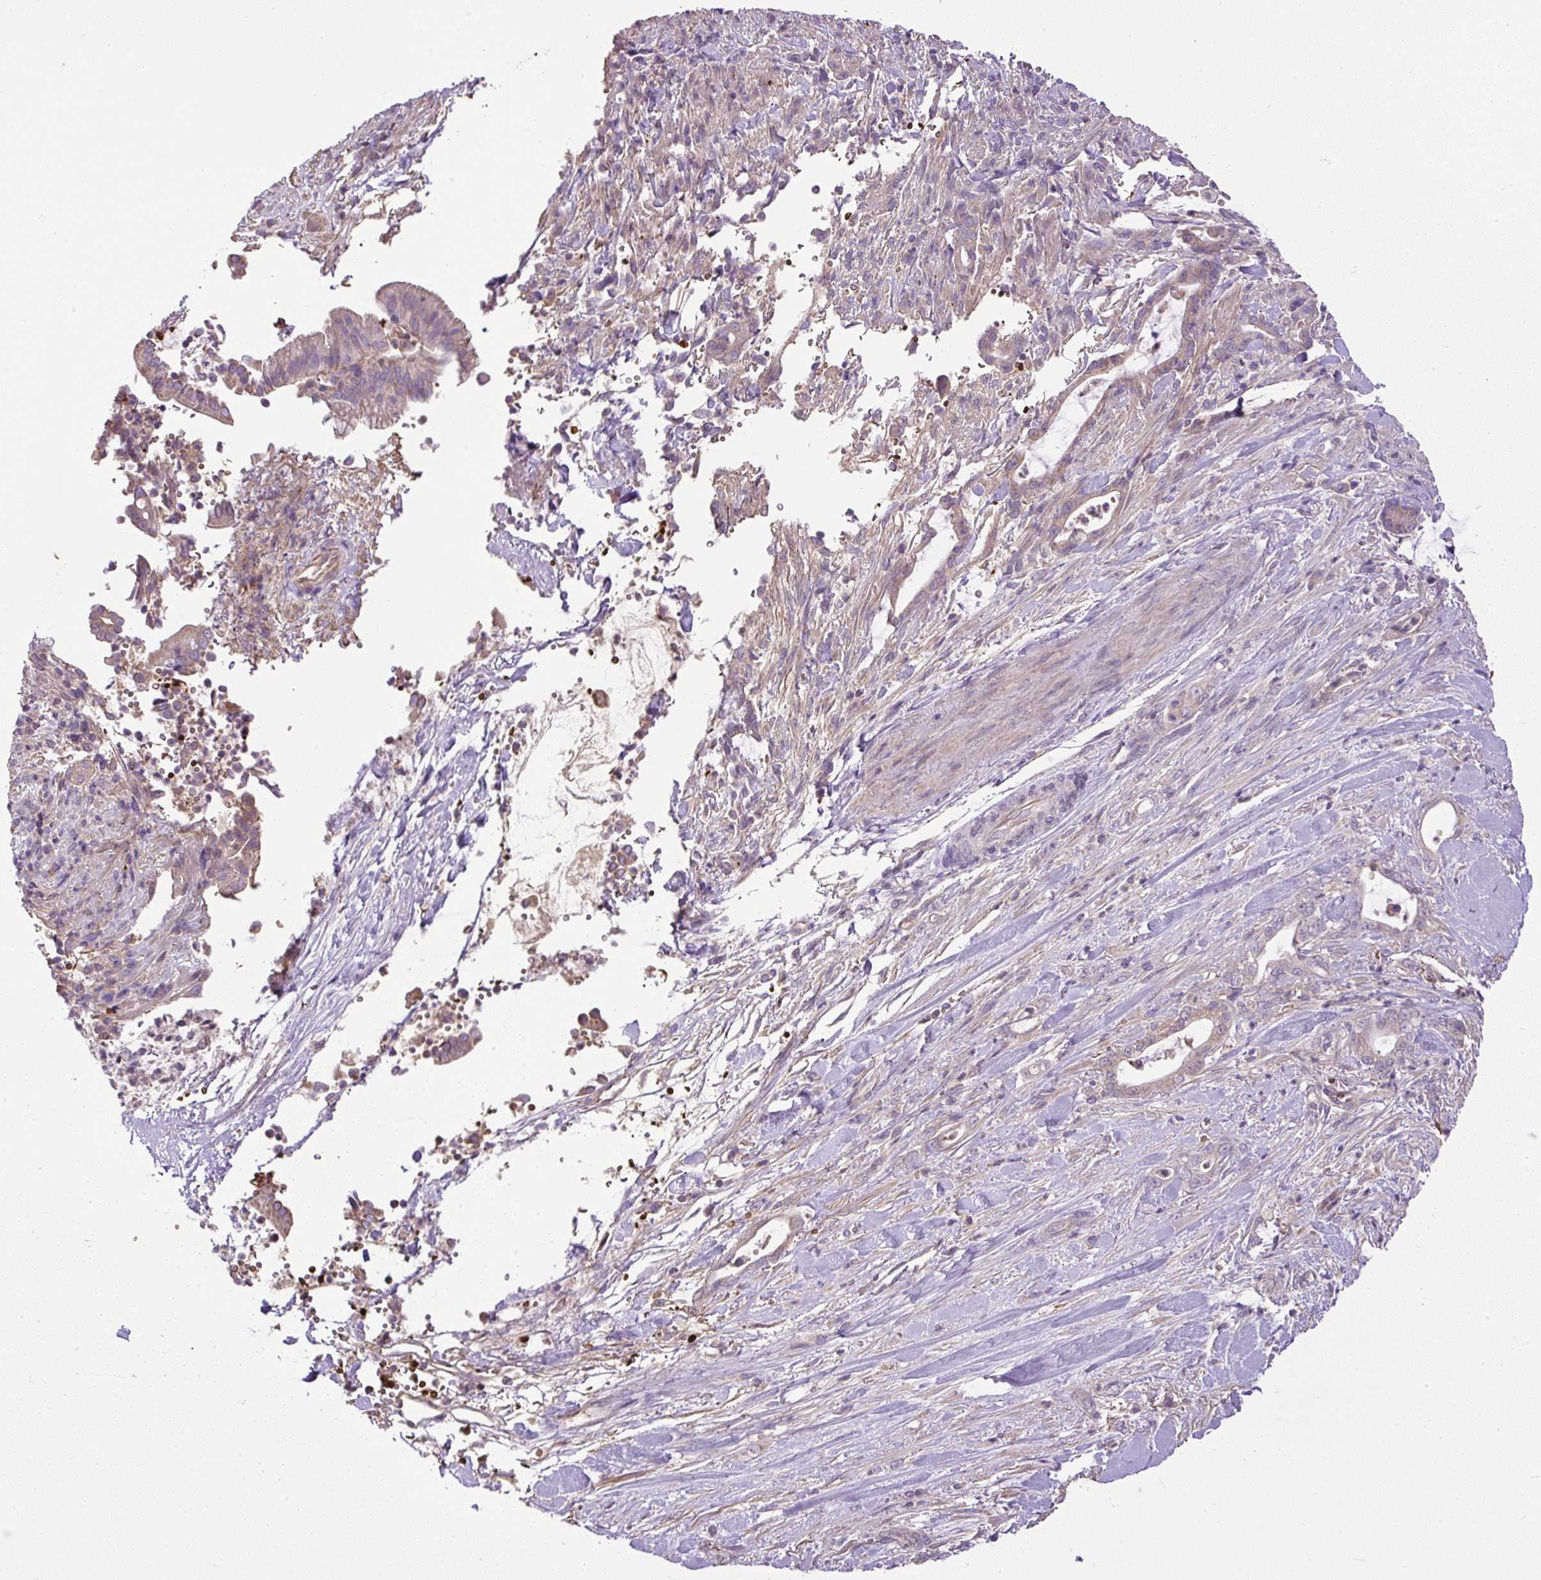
{"staining": {"intensity": "weak", "quantity": "<25%", "location": "cytoplasmic/membranous"}, "tissue": "pancreatic cancer", "cell_type": "Tumor cells", "image_type": "cancer", "snomed": [{"axis": "morphology", "description": "Normal tissue, NOS"}, {"axis": "morphology", "description": "Adenocarcinoma, NOS"}, {"axis": "topography", "description": "Pancreas"}], "caption": "There is no significant positivity in tumor cells of pancreatic cancer (adenocarcinoma).", "gene": "CXCL13", "patient": {"sex": "female", "age": 55}}